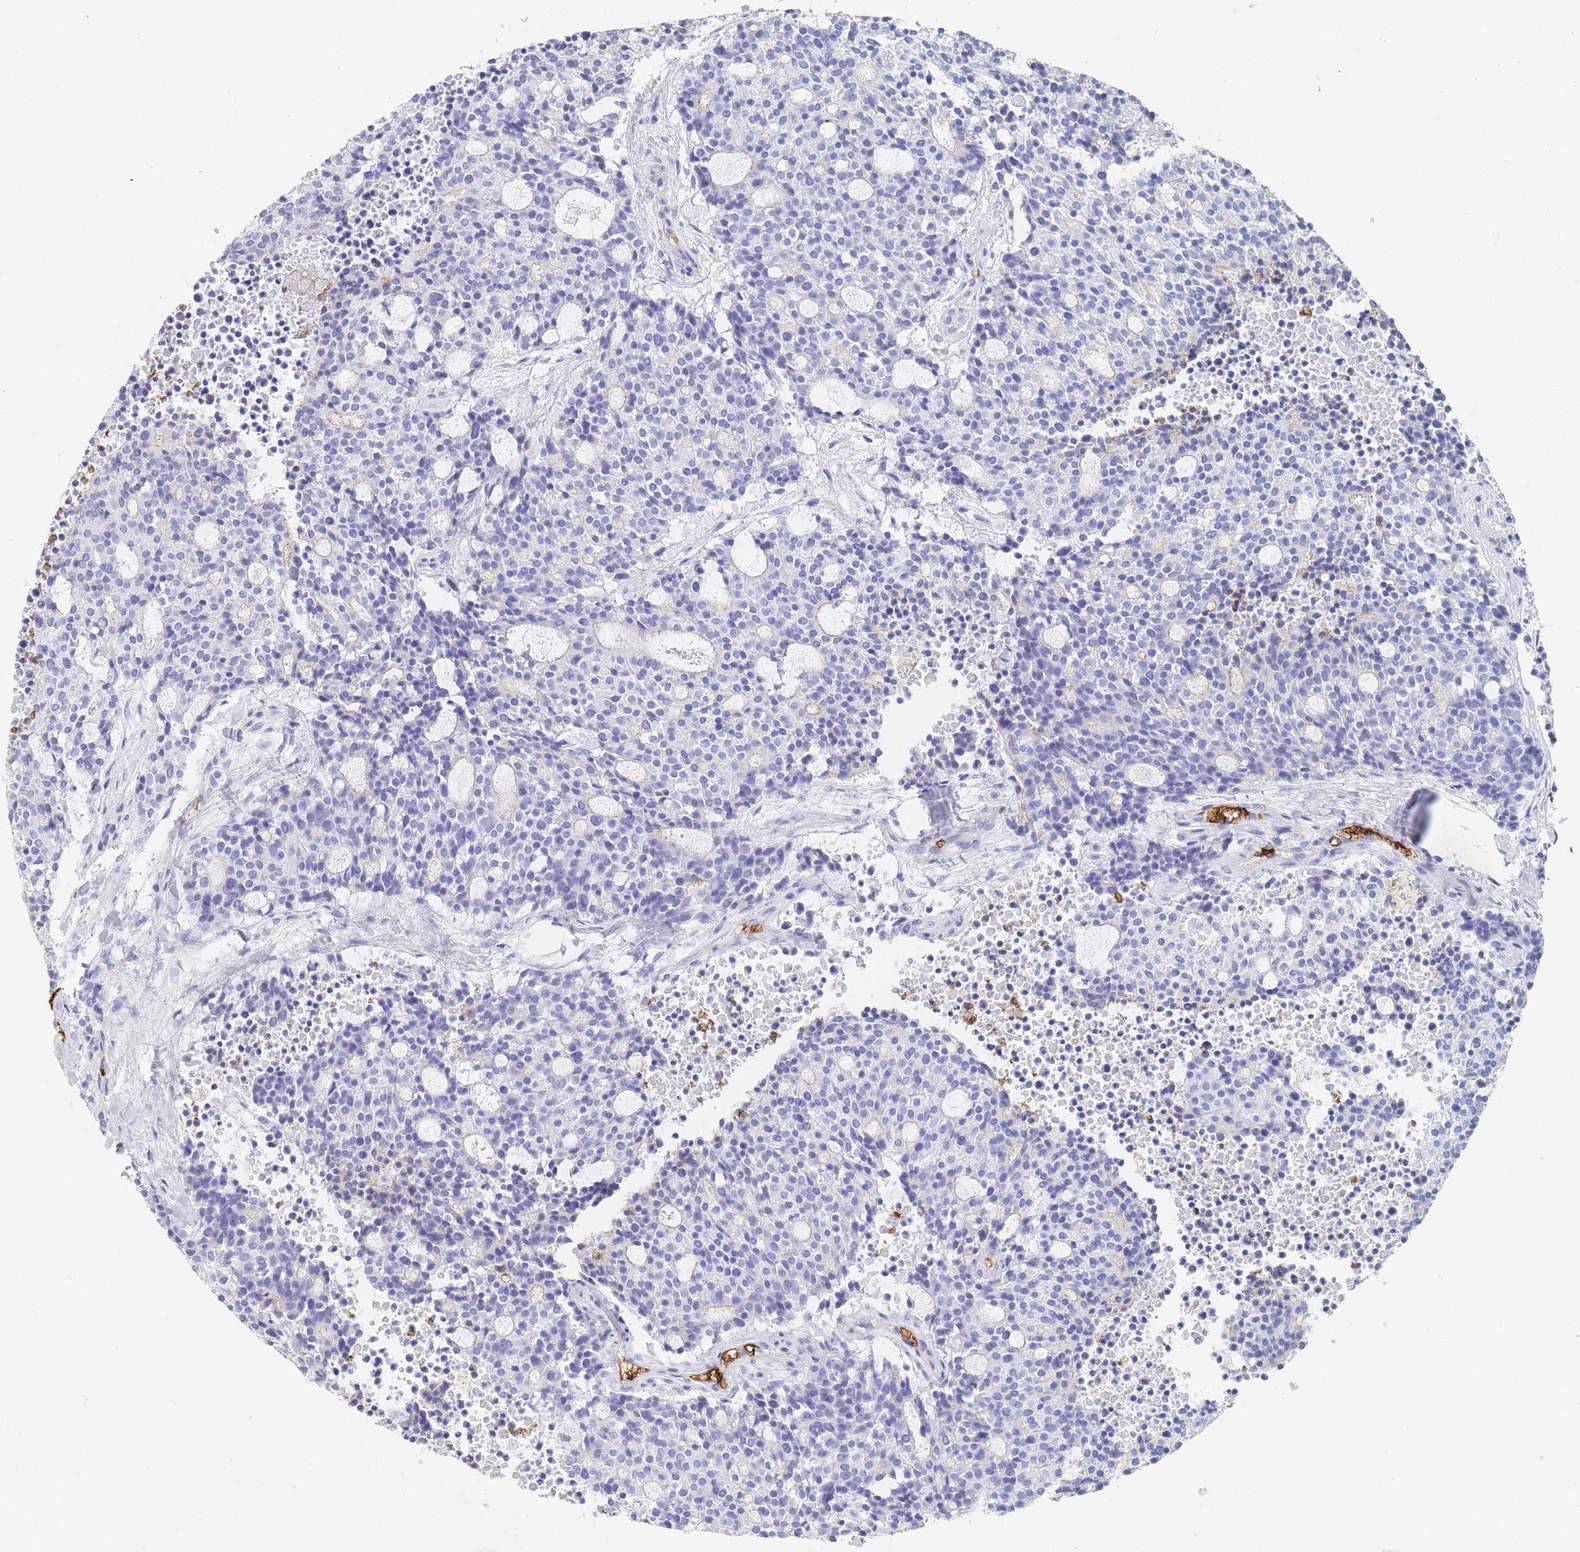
{"staining": {"intensity": "negative", "quantity": "none", "location": "none"}, "tissue": "carcinoid", "cell_type": "Tumor cells", "image_type": "cancer", "snomed": [{"axis": "morphology", "description": "Carcinoid, malignant, NOS"}, {"axis": "topography", "description": "Pancreas"}], "caption": "Tumor cells are negative for brown protein staining in malignant carcinoid.", "gene": "SLC2A1", "patient": {"sex": "female", "age": 54}}